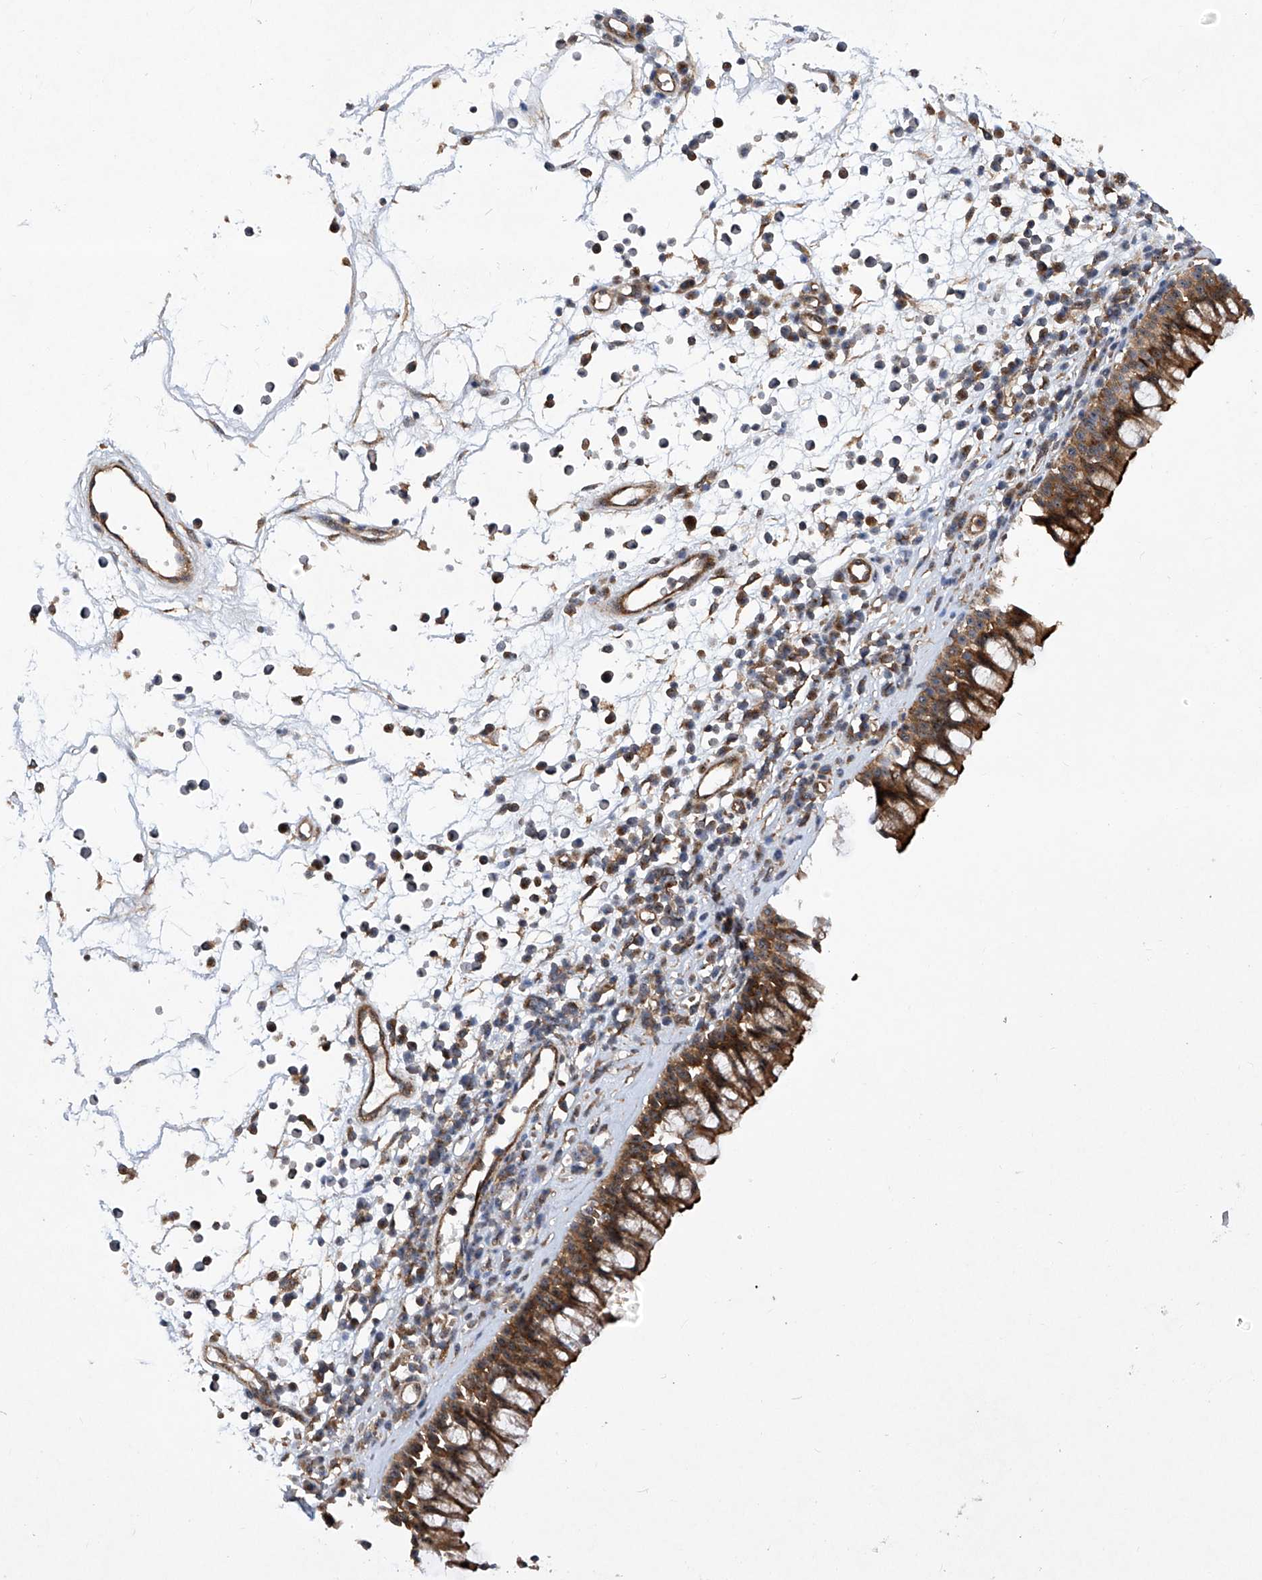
{"staining": {"intensity": "strong", "quantity": "25%-75%", "location": "cytoplasmic/membranous"}, "tissue": "nasopharynx", "cell_type": "Respiratory epithelial cells", "image_type": "normal", "snomed": [{"axis": "morphology", "description": "Normal tissue, NOS"}, {"axis": "morphology", "description": "Inflammation, NOS"}, {"axis": "morphology", "description": "Malignant melanoma, Metastatic site"}, {"axis": "topography", "description": "Nasopharynx"}], "caption": "Protein staining of unremarkable nasopharynx shows strong cytoplasmic/membranous staining in approximately 25%-75% of respiratory epithelial cells. (Stains: DAB (3,3'-diaminobenzidine) in brown, nuclei in blue, Microscopy: brightfield microscopy at high magnification).", "gene": "CISH", "patient": {"sex": "male", "age": 70}}